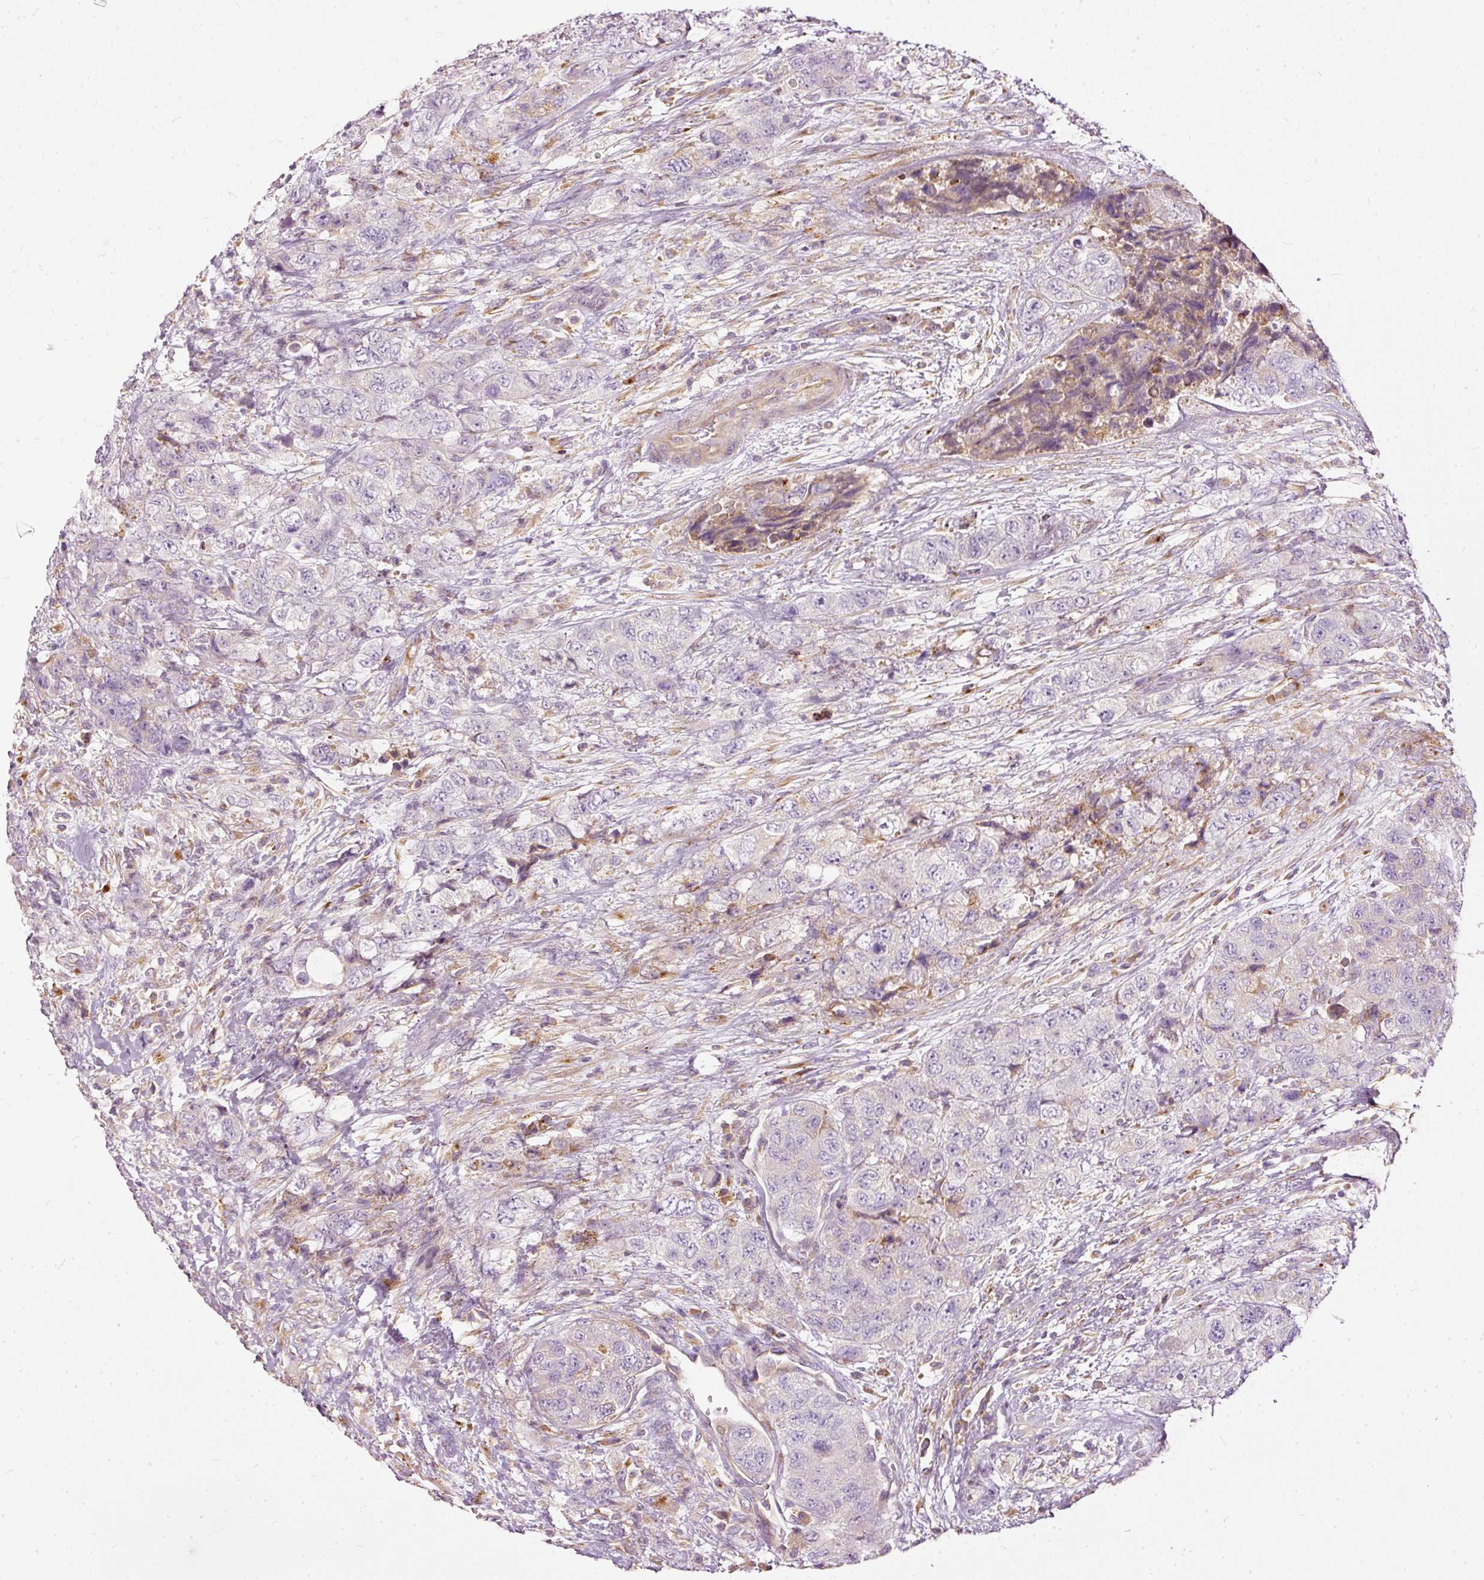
{"staining": {"intensity": "negative", "quantity": "none", "location": "none"}, "tissue": "urothelial cancer", "cell_type": "Tumor cells", "image_type": "cancer", "snomed": [{"axis": "morphology", "description": "Urothelial carcinoma, High grade"}, {"axis": "topography", "description": "Urinary bladder"}], "caption": "Image shows no significant protein expression in tumor cells of high-grade urothelial carcinoma.", "gene": "PAQR9", "patient": {"sex": "female", "age": 78}}